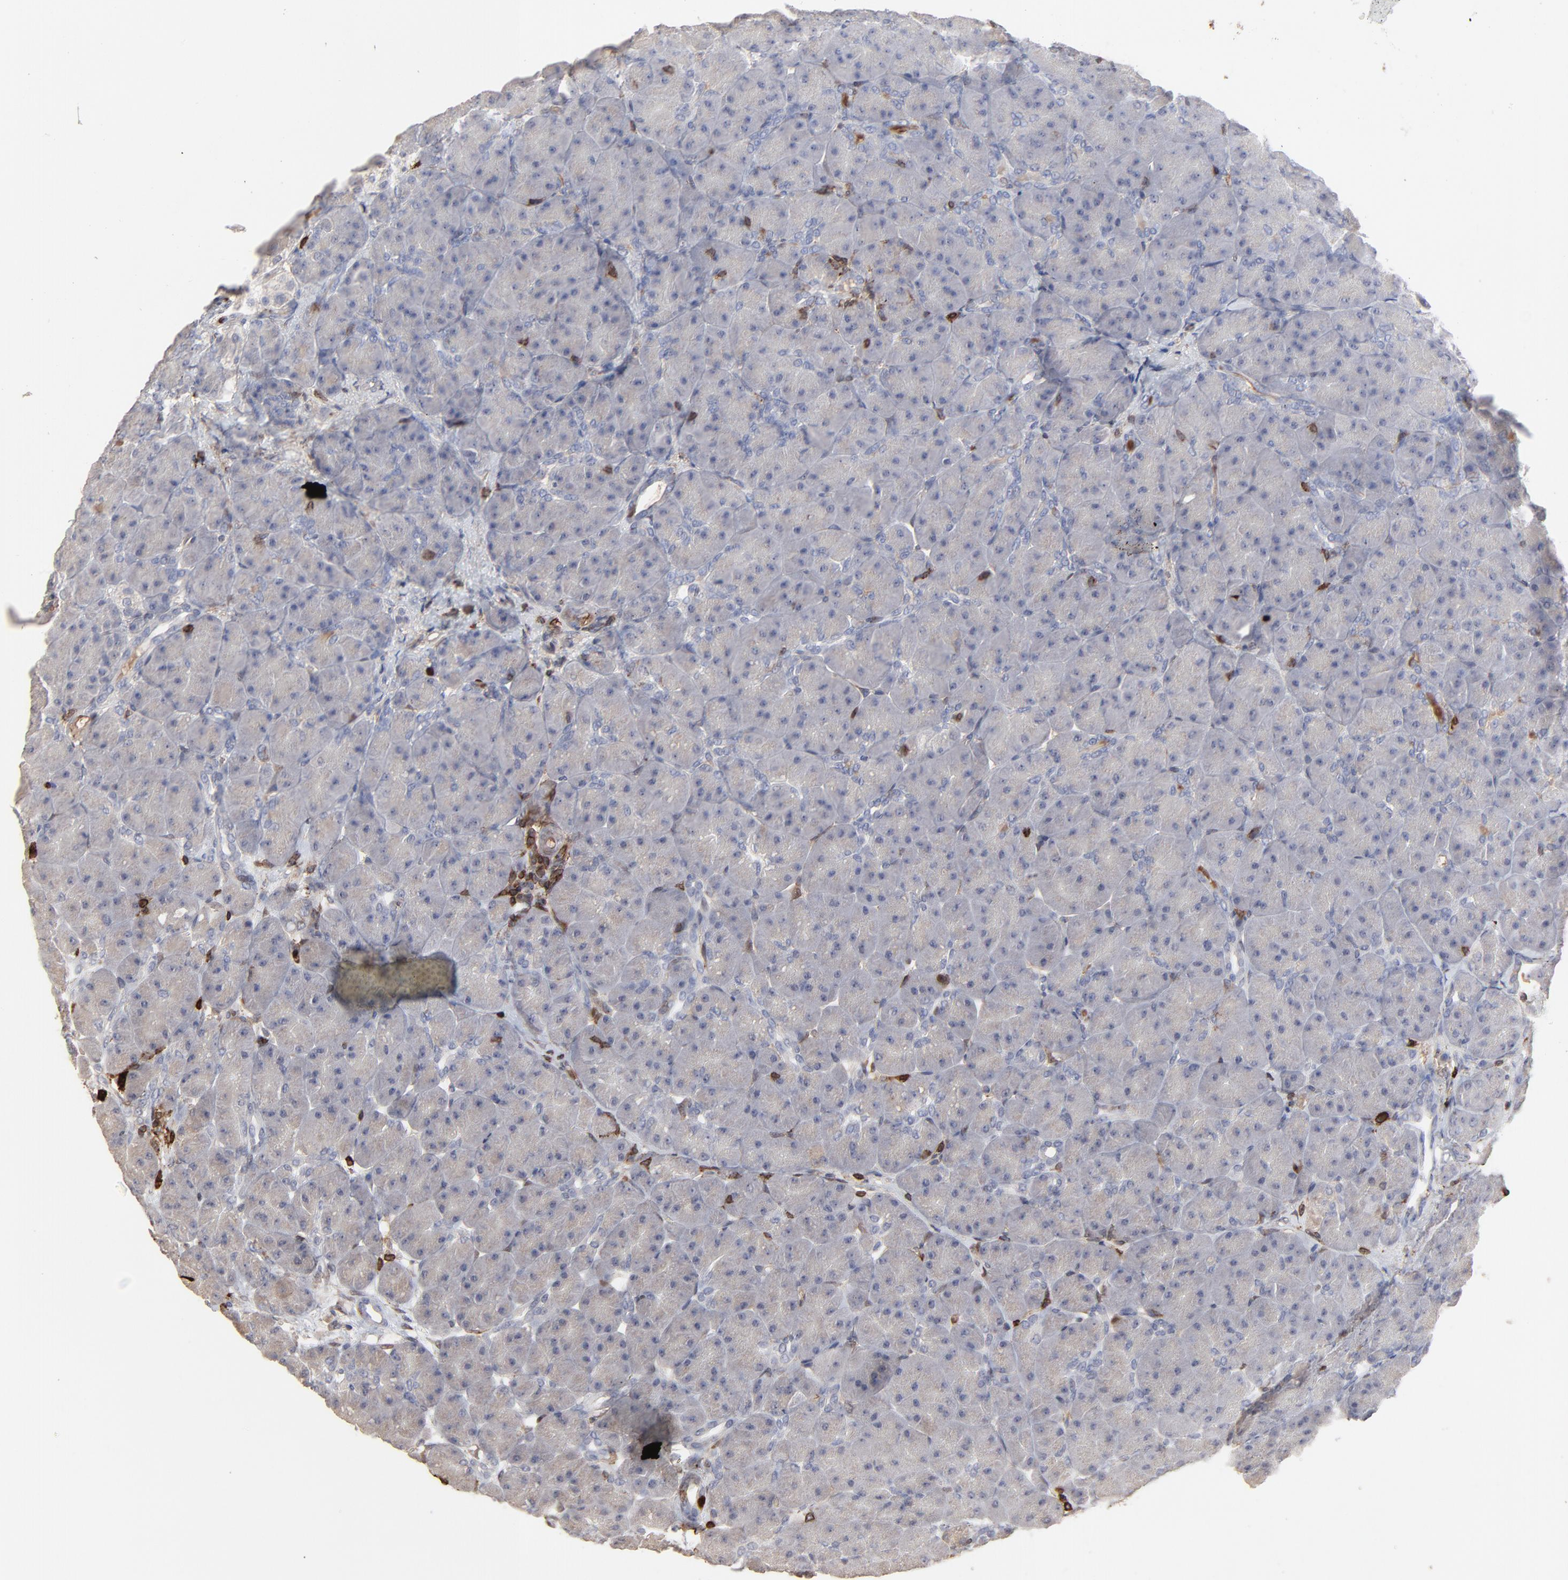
{"staining": {"intensity": "weak", "quantity": "<25%", "location": "cytoplasmic/membranous"}, "tissue": "pancreas", "cell_type": "Exocrine glandular cells", "image_type": "normal", "snomed": [{"axis": "morphology", "description": "Normal tissue, NOS"}, {"axis": "topography", "description": "Pancreas"}], "caption": "Human pancreas stained for a protein using immunohistochemistry (IHC) displays no expression in exocrine glandular cells.", "gene": "SLC6A14", "patient": {"sex": "male", "age": 66}}